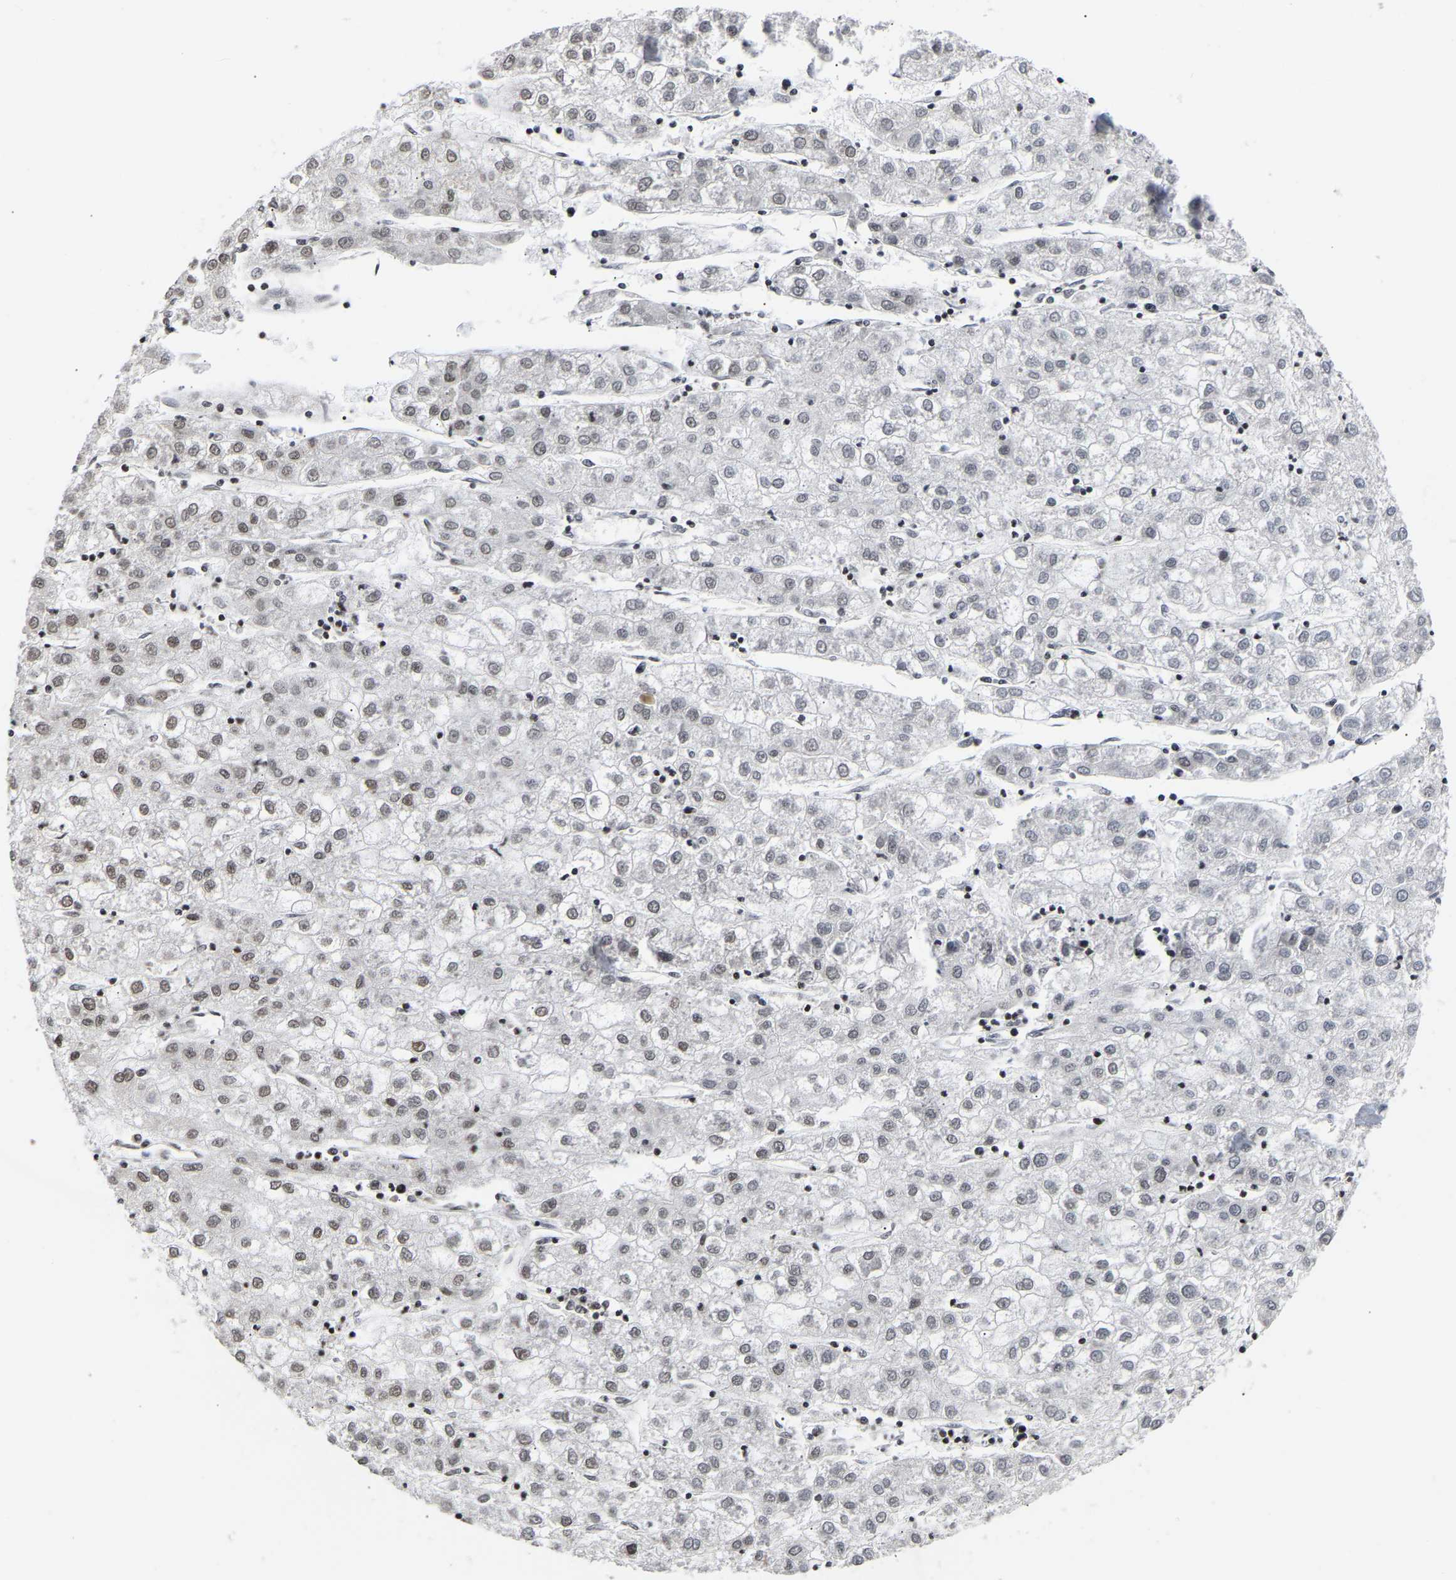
{"staining": {"intensity": "moderate", "quantity": "25%-75%", "location": "nuclear"}, "tissue": "liver cancer", "cell_type": "Tumor cells", "image_type": "cancer", "snomed": [{"axis": "morphology", "description": "Carcinoma, Hepatocellular, NOS"}, {"axis": "topography", "description": "Liver"}], "caption": "Human liver cancer (hepatocellular carcinoma) stained with a protein marker demonstrates moderate staining in tumor cells.", "gene": "PSIP1", "patient": {"sex": "male", "age": 72}}